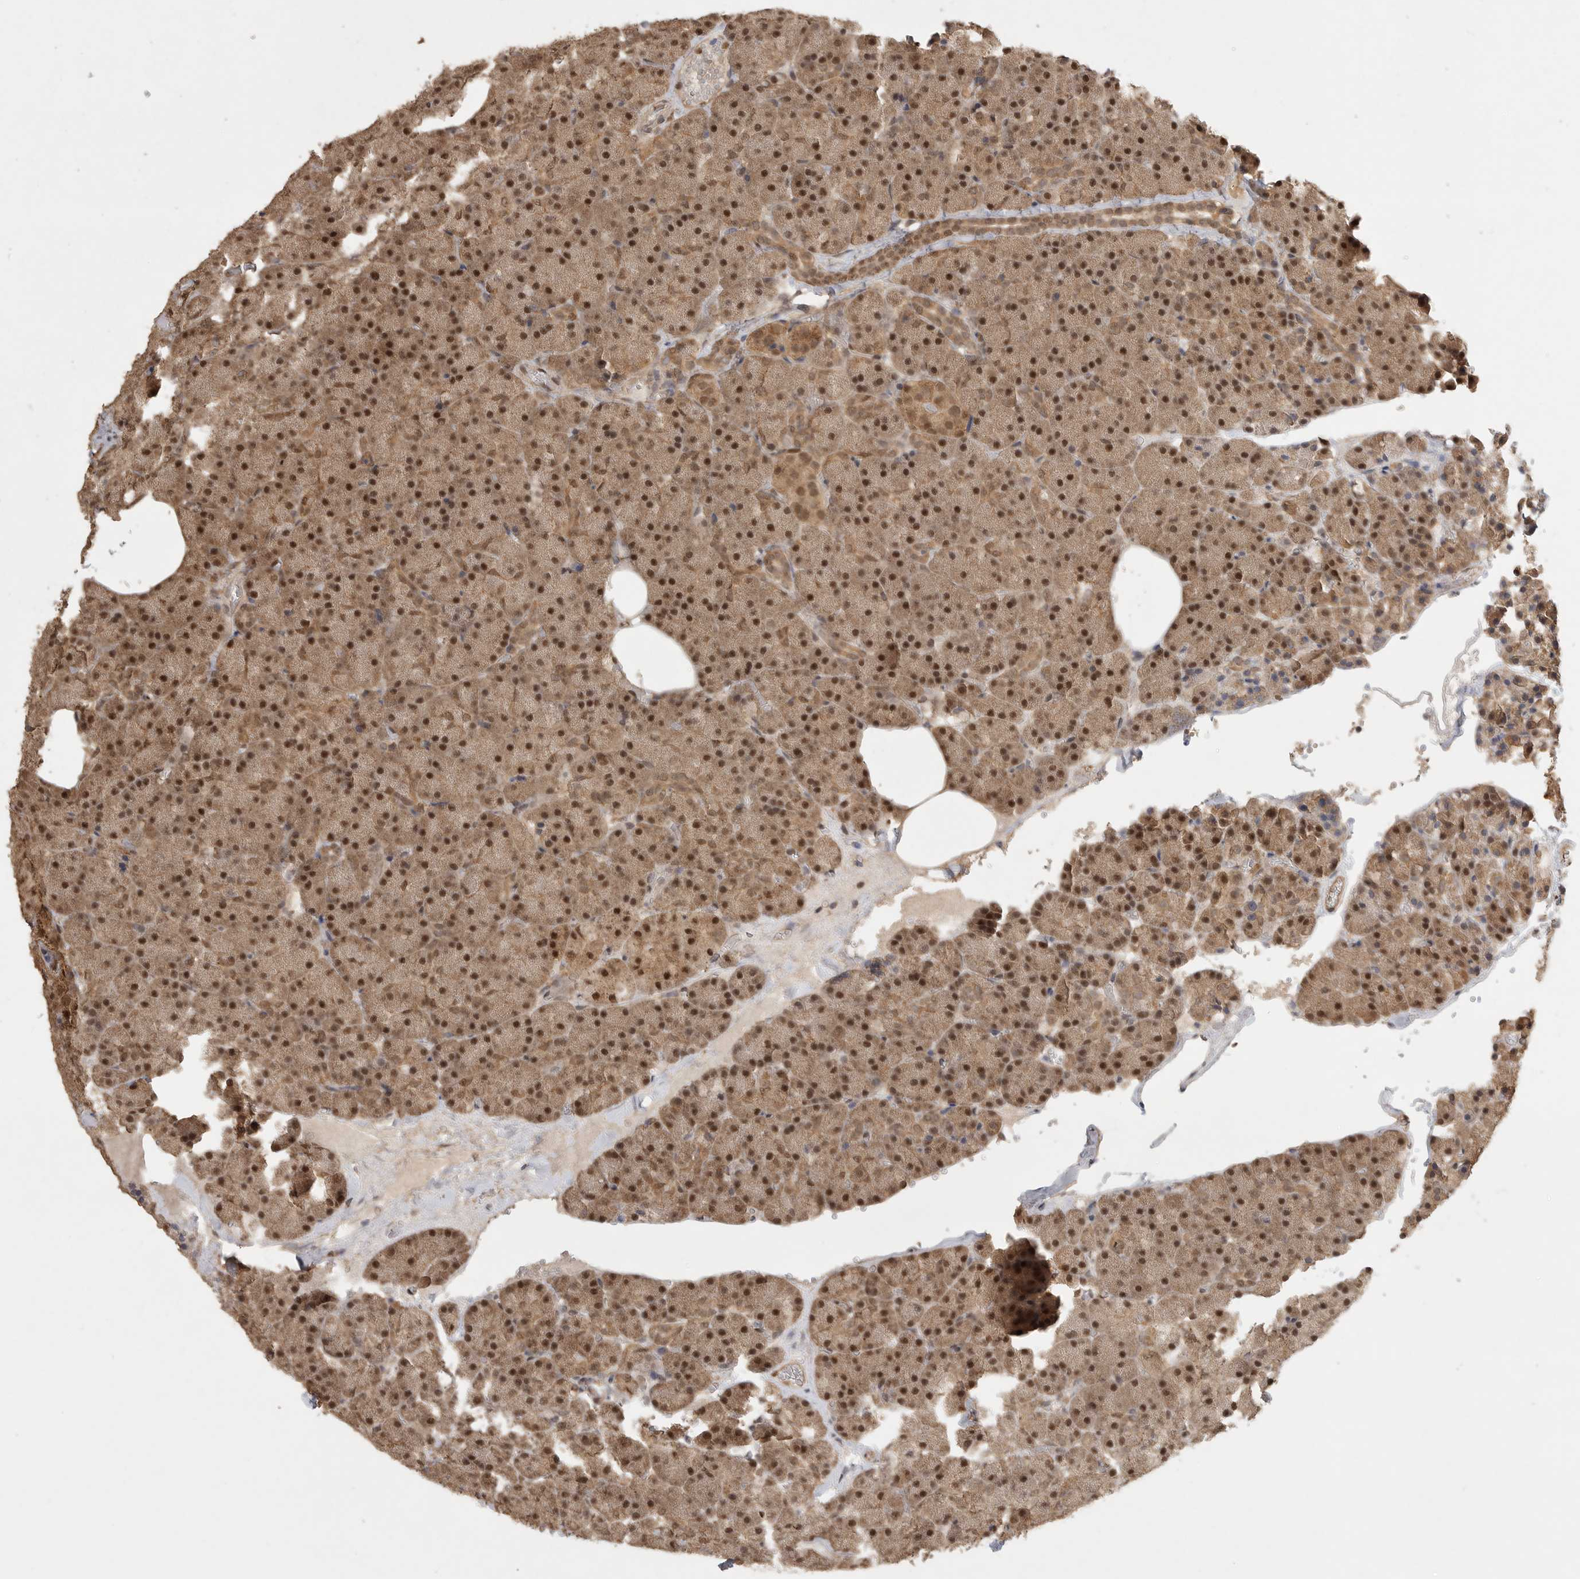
{"staining": {"intensity": "strong", "quantity": ">75%", "location": "cytoplasmic/membranous,nuclear"}, "tissue": "pancreas", "cell_type": "Exocrine glandular cells", "image_type": "normal", "snomed": [{"axis": "morphology", "description": "Normal tissue, NOS"}, {"axis": "morphology", "description": "Carcinoid, malignant, NOS"}, {"axis": "topography", "description": "Pancreas"}], "caption": "Approximately >75% of exocrine glandular cells in unremarkable human pancreas exhibit strong cytoplasmic/membranous,nuclear protein positivity as visualized by brown immunohistochemical staining.", "gene": "DFFA", "patient": {"sex": "female", "age": 35}}